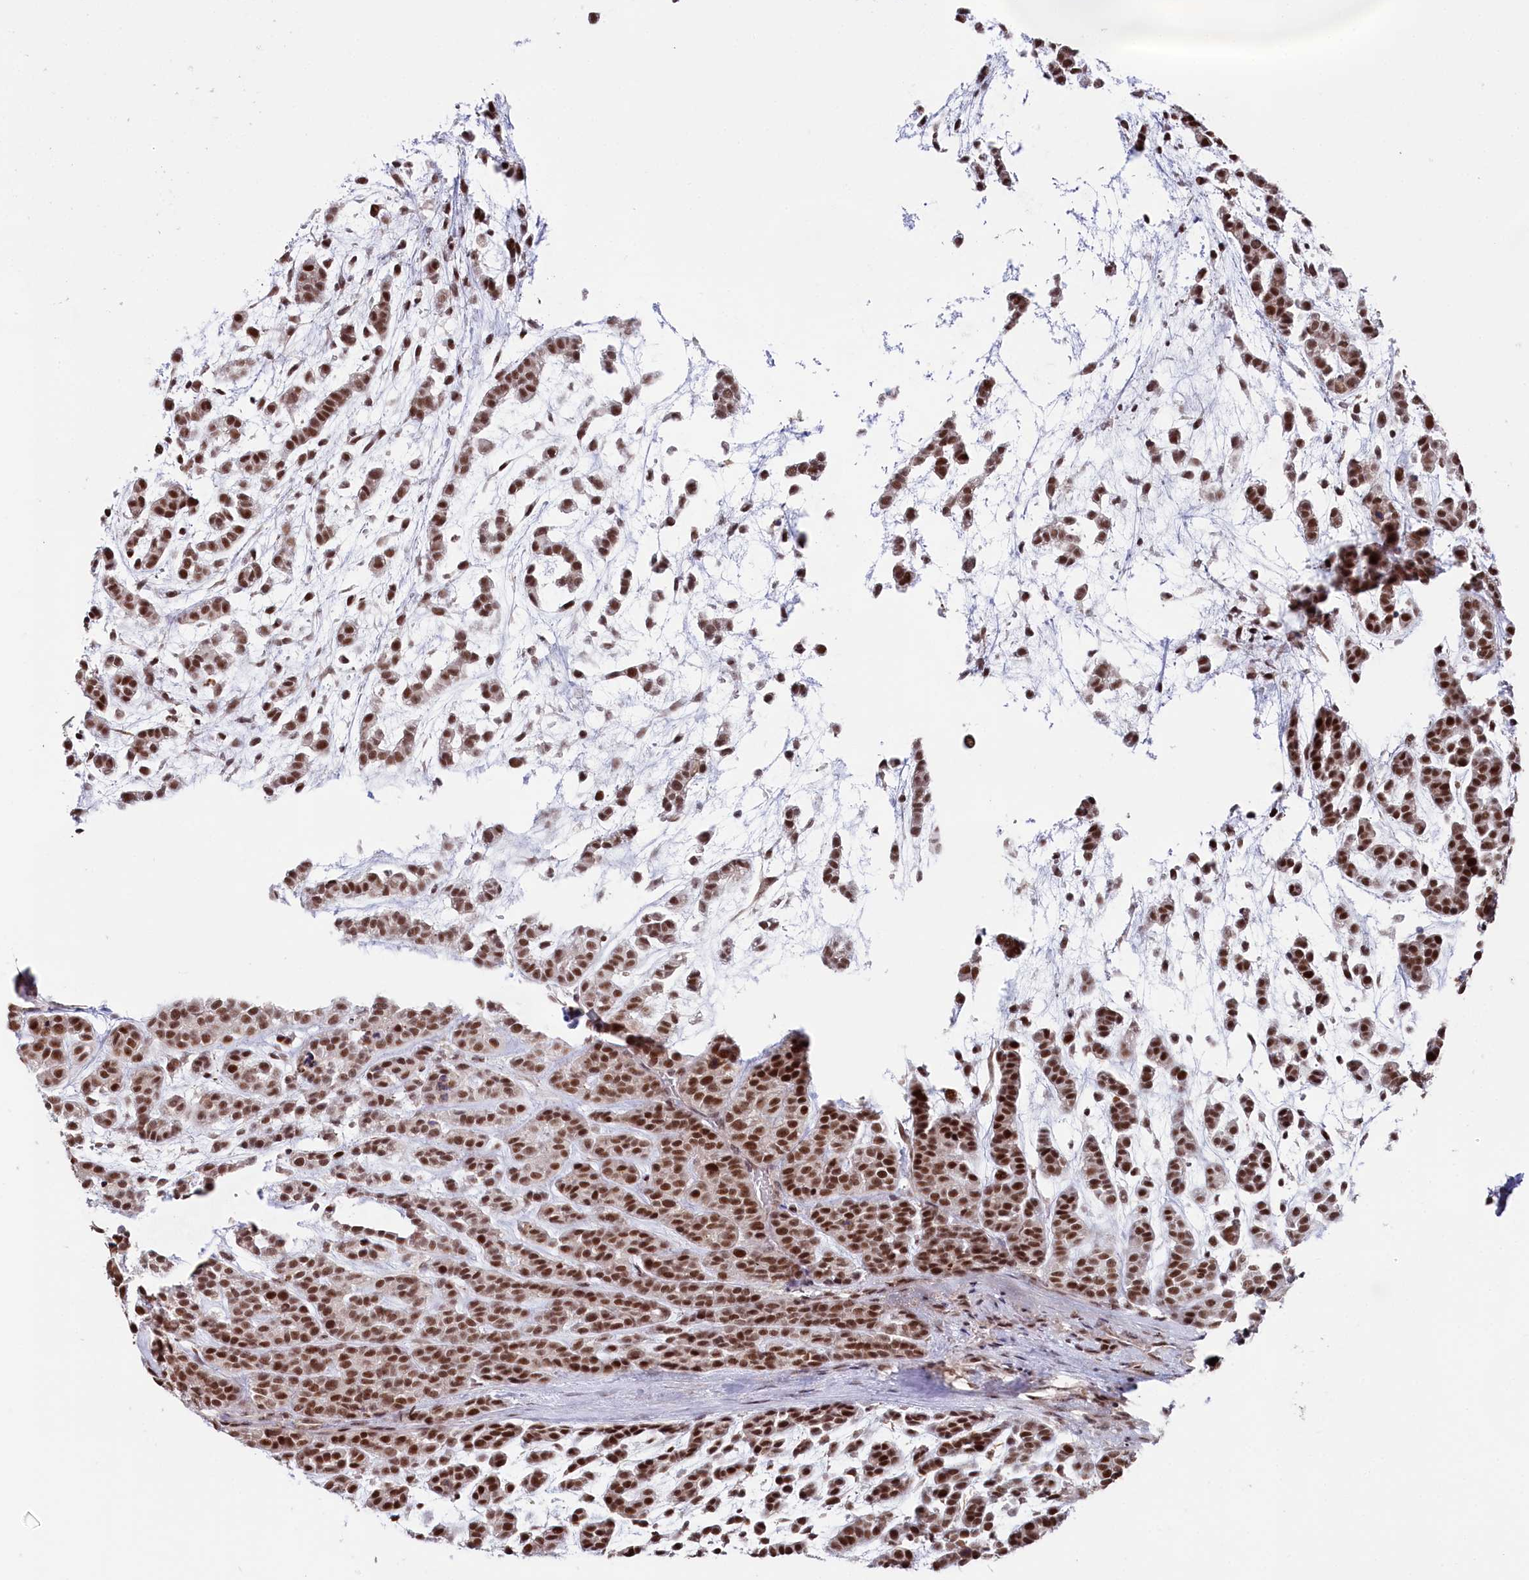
{"staining": {"intensity": "moderate", "quantity": ">75%", "location": "nuclear"}, "tissue": "head and neck cancer", "cell_type": "Tumor cells", "image_type": "cancer", "snomed": [{"axis": "morphology", "description": "Adenocarcinoma, NOS"}, {"axis": "morphology", "description": "Adenoma, NOS"}, {"axis": "topography", "description": "Head-Neck"}], "caption": "Immunohistochemistry (DAB (3,3'-diaminobenzidine)) staining of head and neck cancer reveals moderate nuclear protein staining in approximately >75% of tumor cells.", "gene": "POLR2H", "patient": {"sex": "female", "age": 55}}